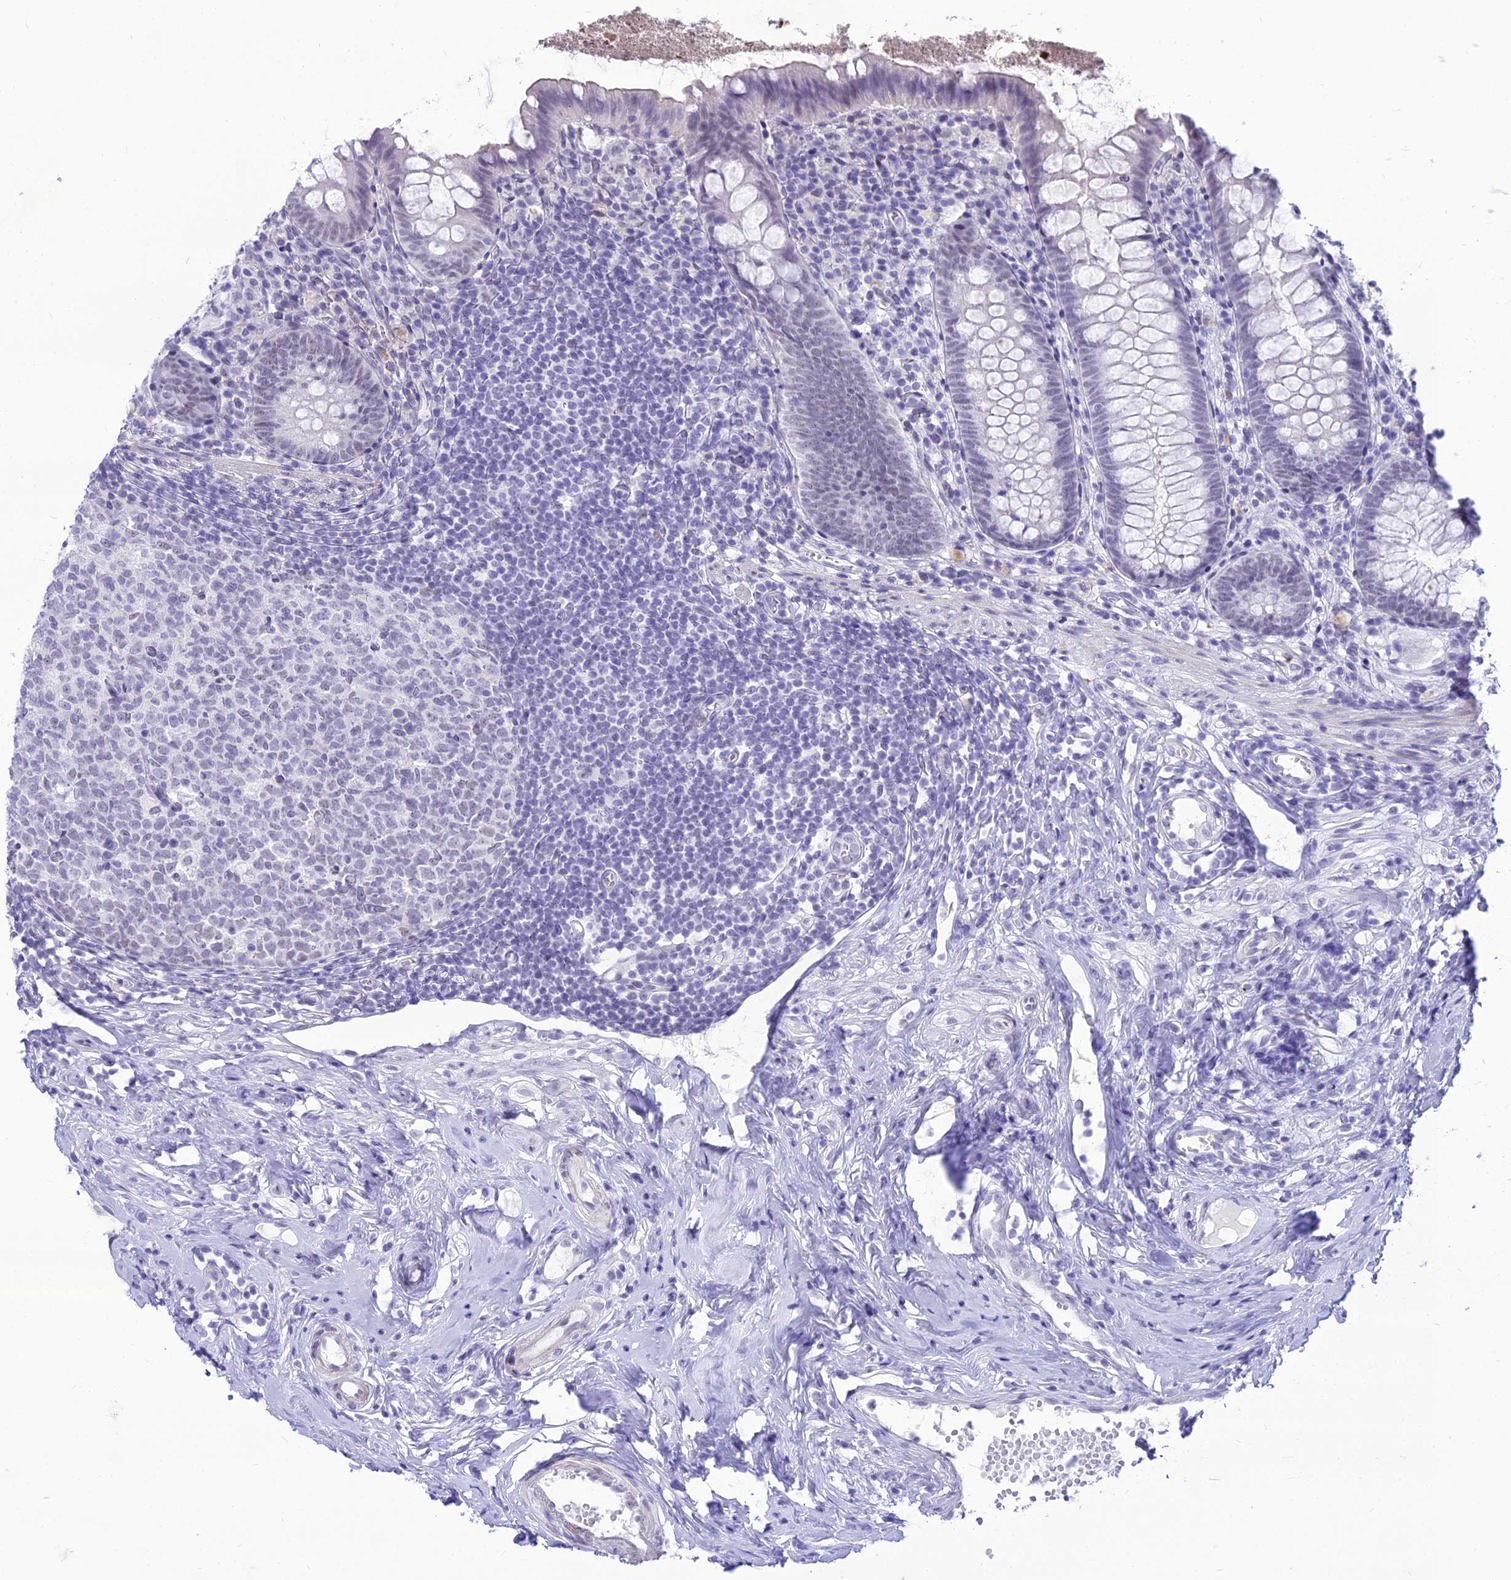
{"staining": {"intensity": "negative", "quantity": "none", "location": "none"}, "tissue": "appendix", "cell_type": "Glandular cells", "image_type": "normal", "snomed": [{"axis": "morphology", "description": "Normal tissue, NOS"}, {"axis": "topography", "description": "Appendix"}], "caption": "Glandular cells are negative for brown protein staining in unremarkable appendix. (DAB (3,3'-diaminobenzidine) IHC with hematoxylin counter stain).", "gene": "DHX40", "patient": {"sex": "female", "age": 51}}